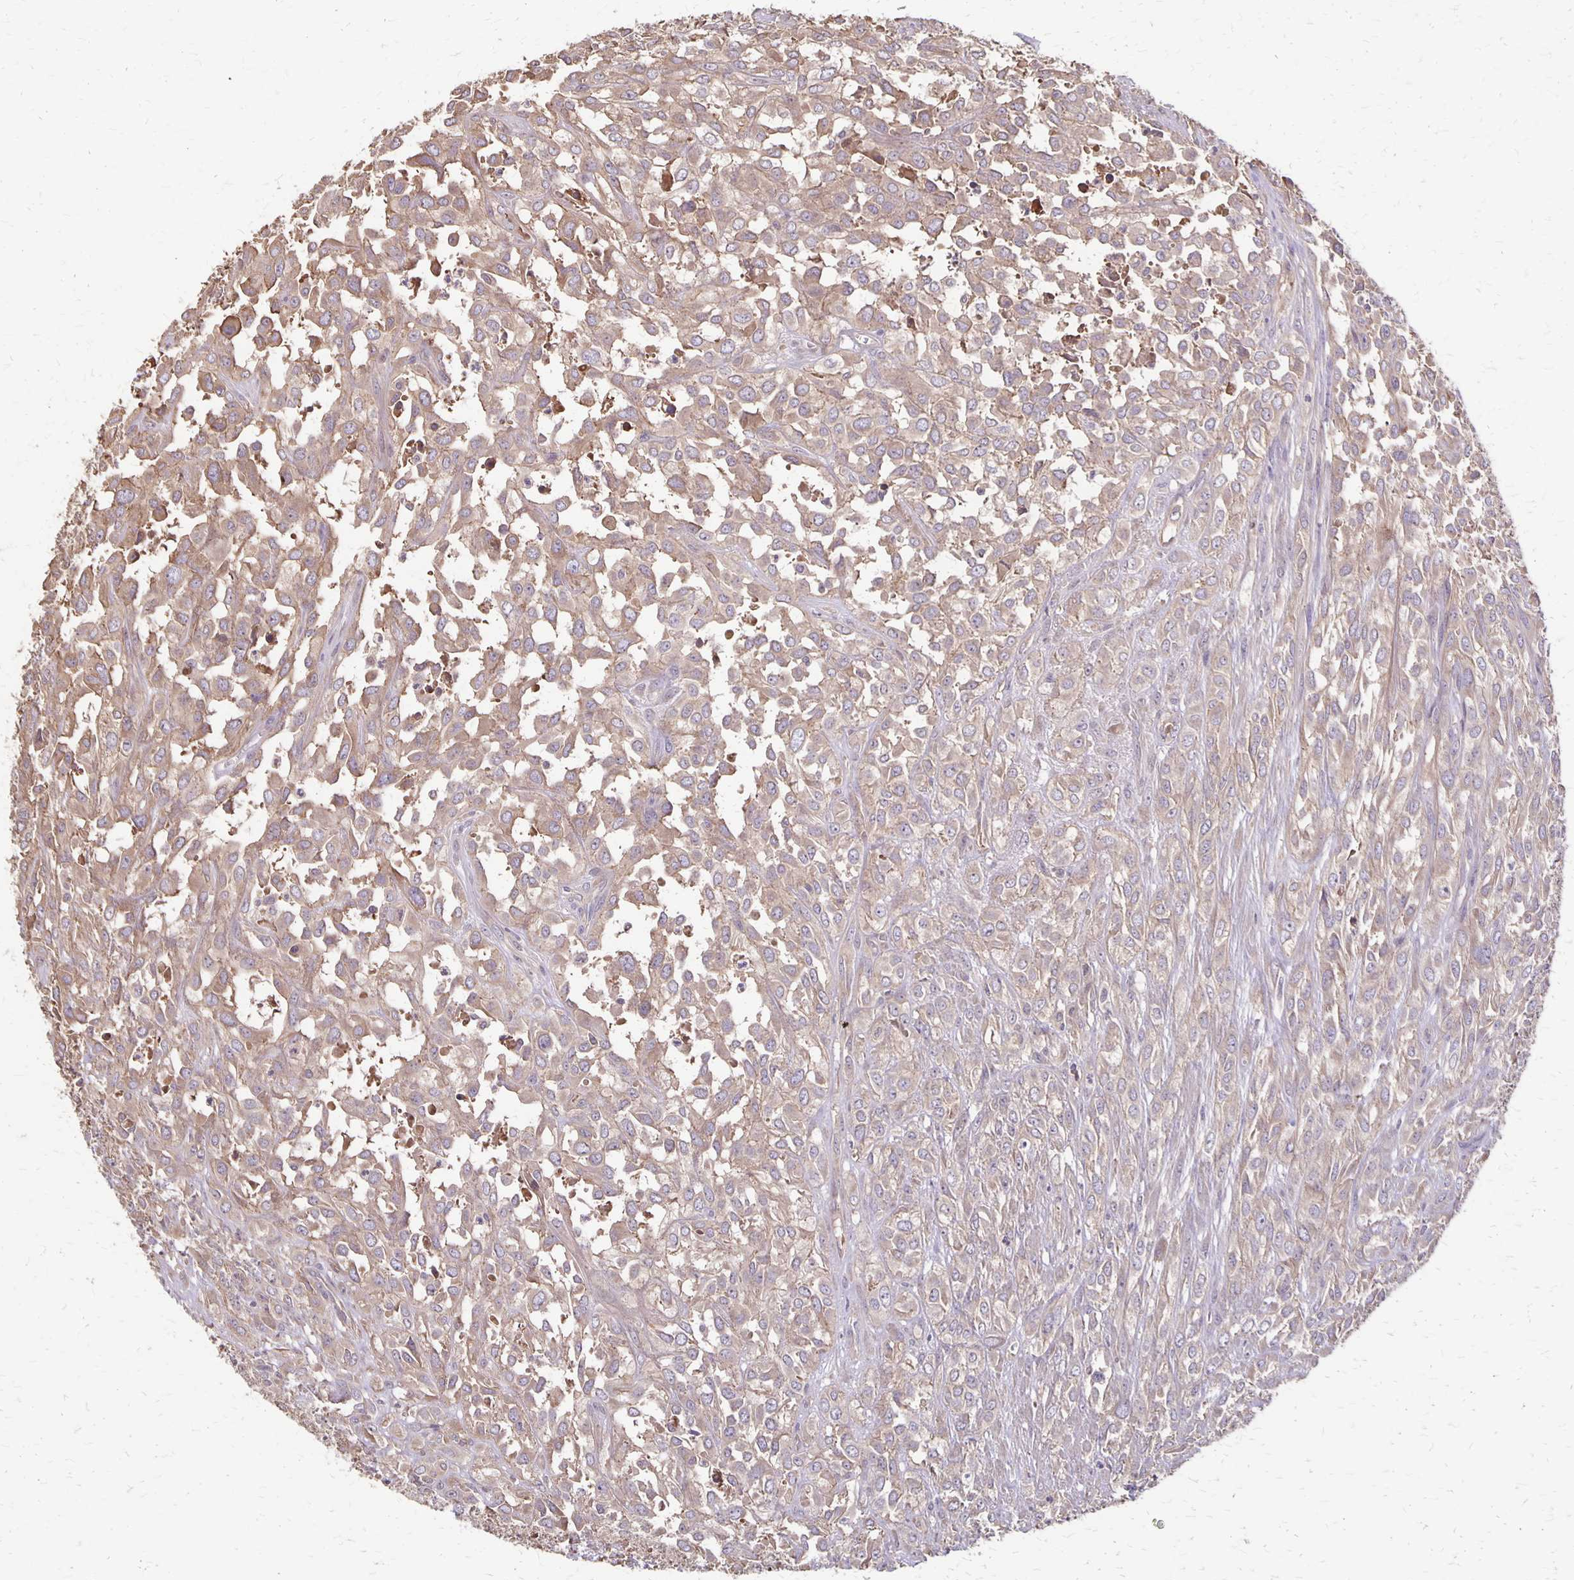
{"staining": {"intensity": "weak", "quantity": ">75%", "location": "cytoplasmic/membranous"}, "tissue": "urothelial cancer", "cell_type": "Tumor cells", "image_type": "cancer", "snomed": [{"axis": "morphology", "description": "Urothelial carcinoma, High grade"}, {"axis": "topography", "description": "Urinary bladder"}], "caption": "Protein analysis of urothelial cancer tissue displays weak cytoplasmic/membranous staining in approximately >75% of tumor cells. (Brightfield microscopy of DAB IHC at high magnification).", "gene": "PROM2", "patient": {"sex": "male", "age": 67}}